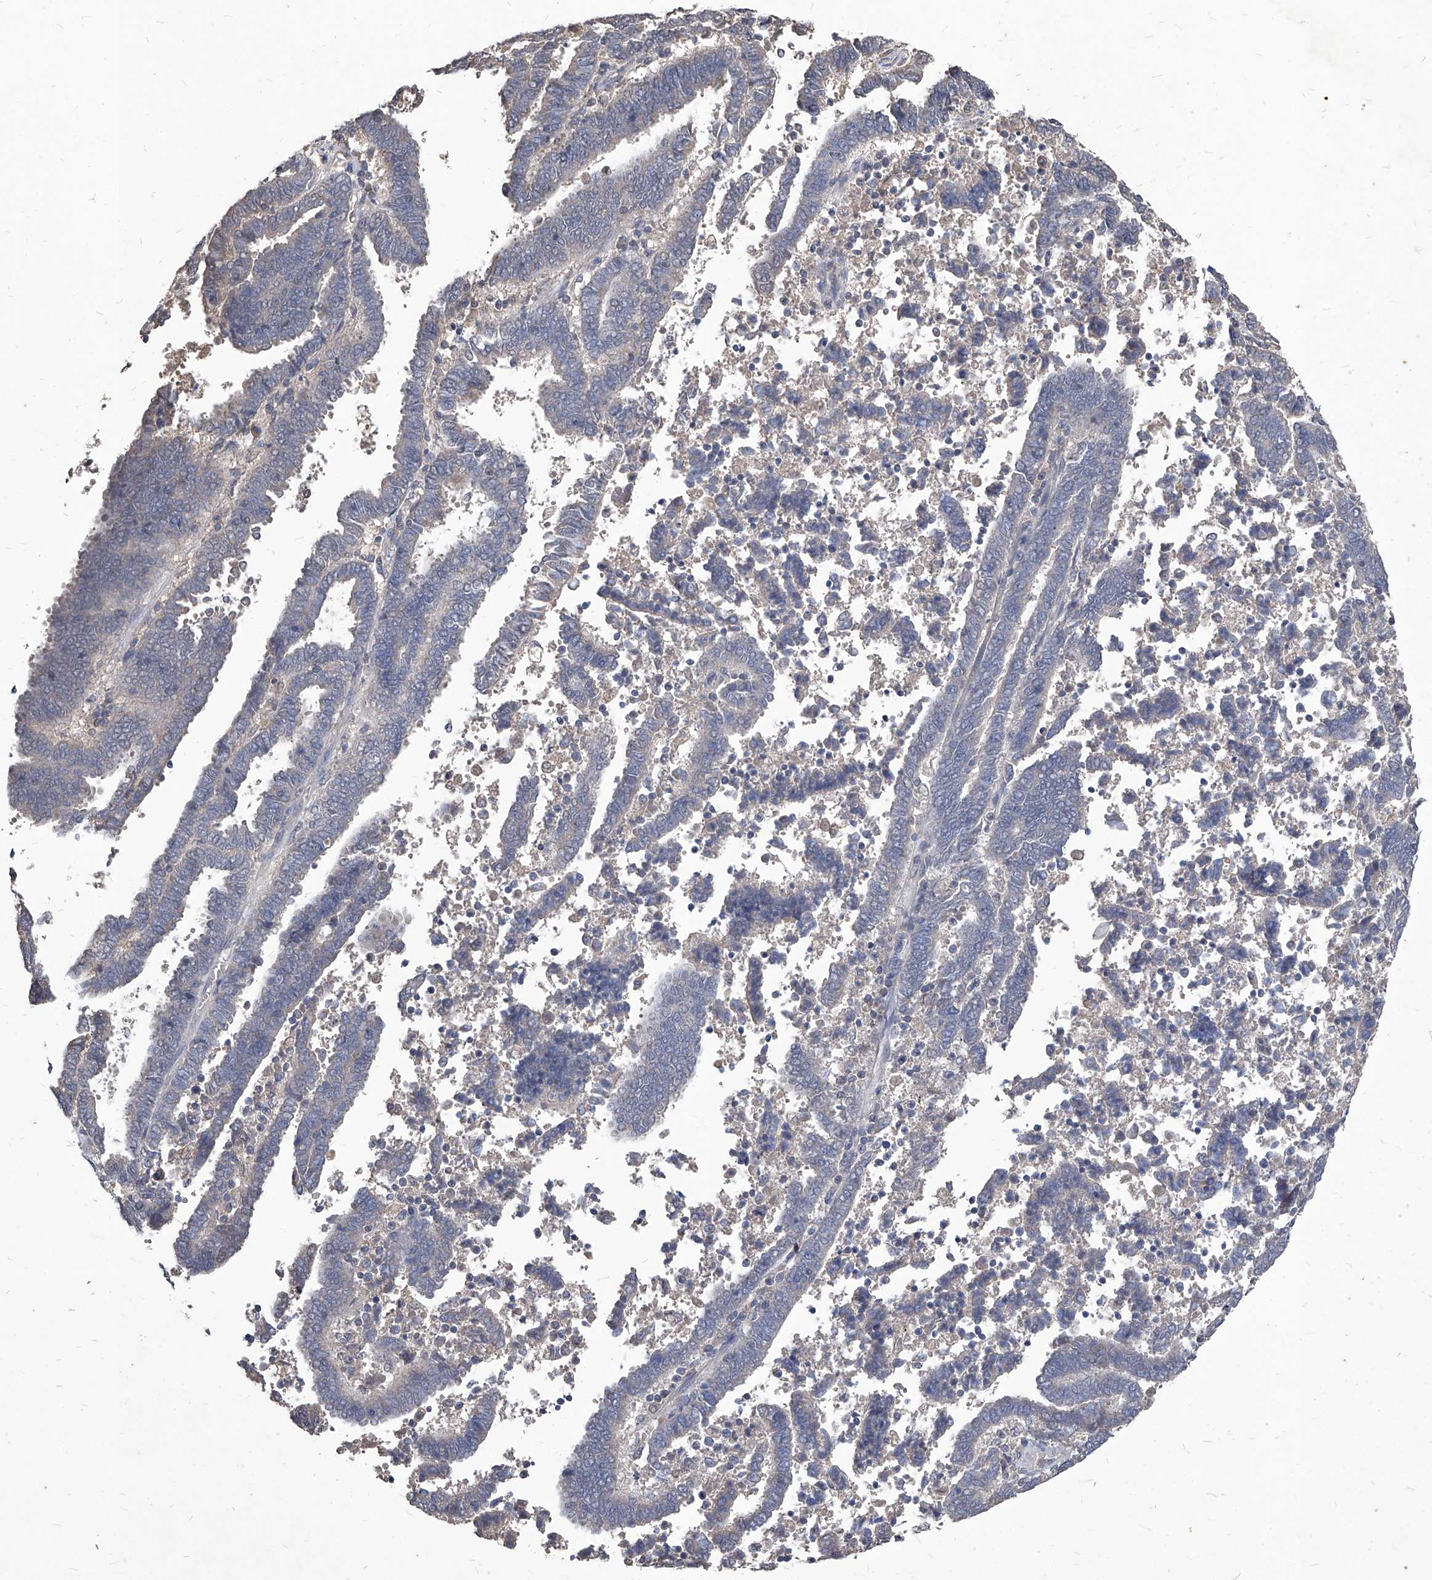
{"staining": {"intensity": "negative", "quantity": "none", "location": "none"}, "tissue": "endometrial cancer", "cell_type": "Tumor cells", "image_type": "cancer", "snomed": [{"axis": "morphology", "description": "Adenocarcinoma, NOS"}, {"axis": "topography", "description": "Uterus"}], "caption": "Immunohistochemistry micrograph of endometrial cancer stained for a protein (brown), which demonstrates no positivity in tumor cells.", "gene": "SYNGR1", "patient": {"sex": "female", "age": 83}}